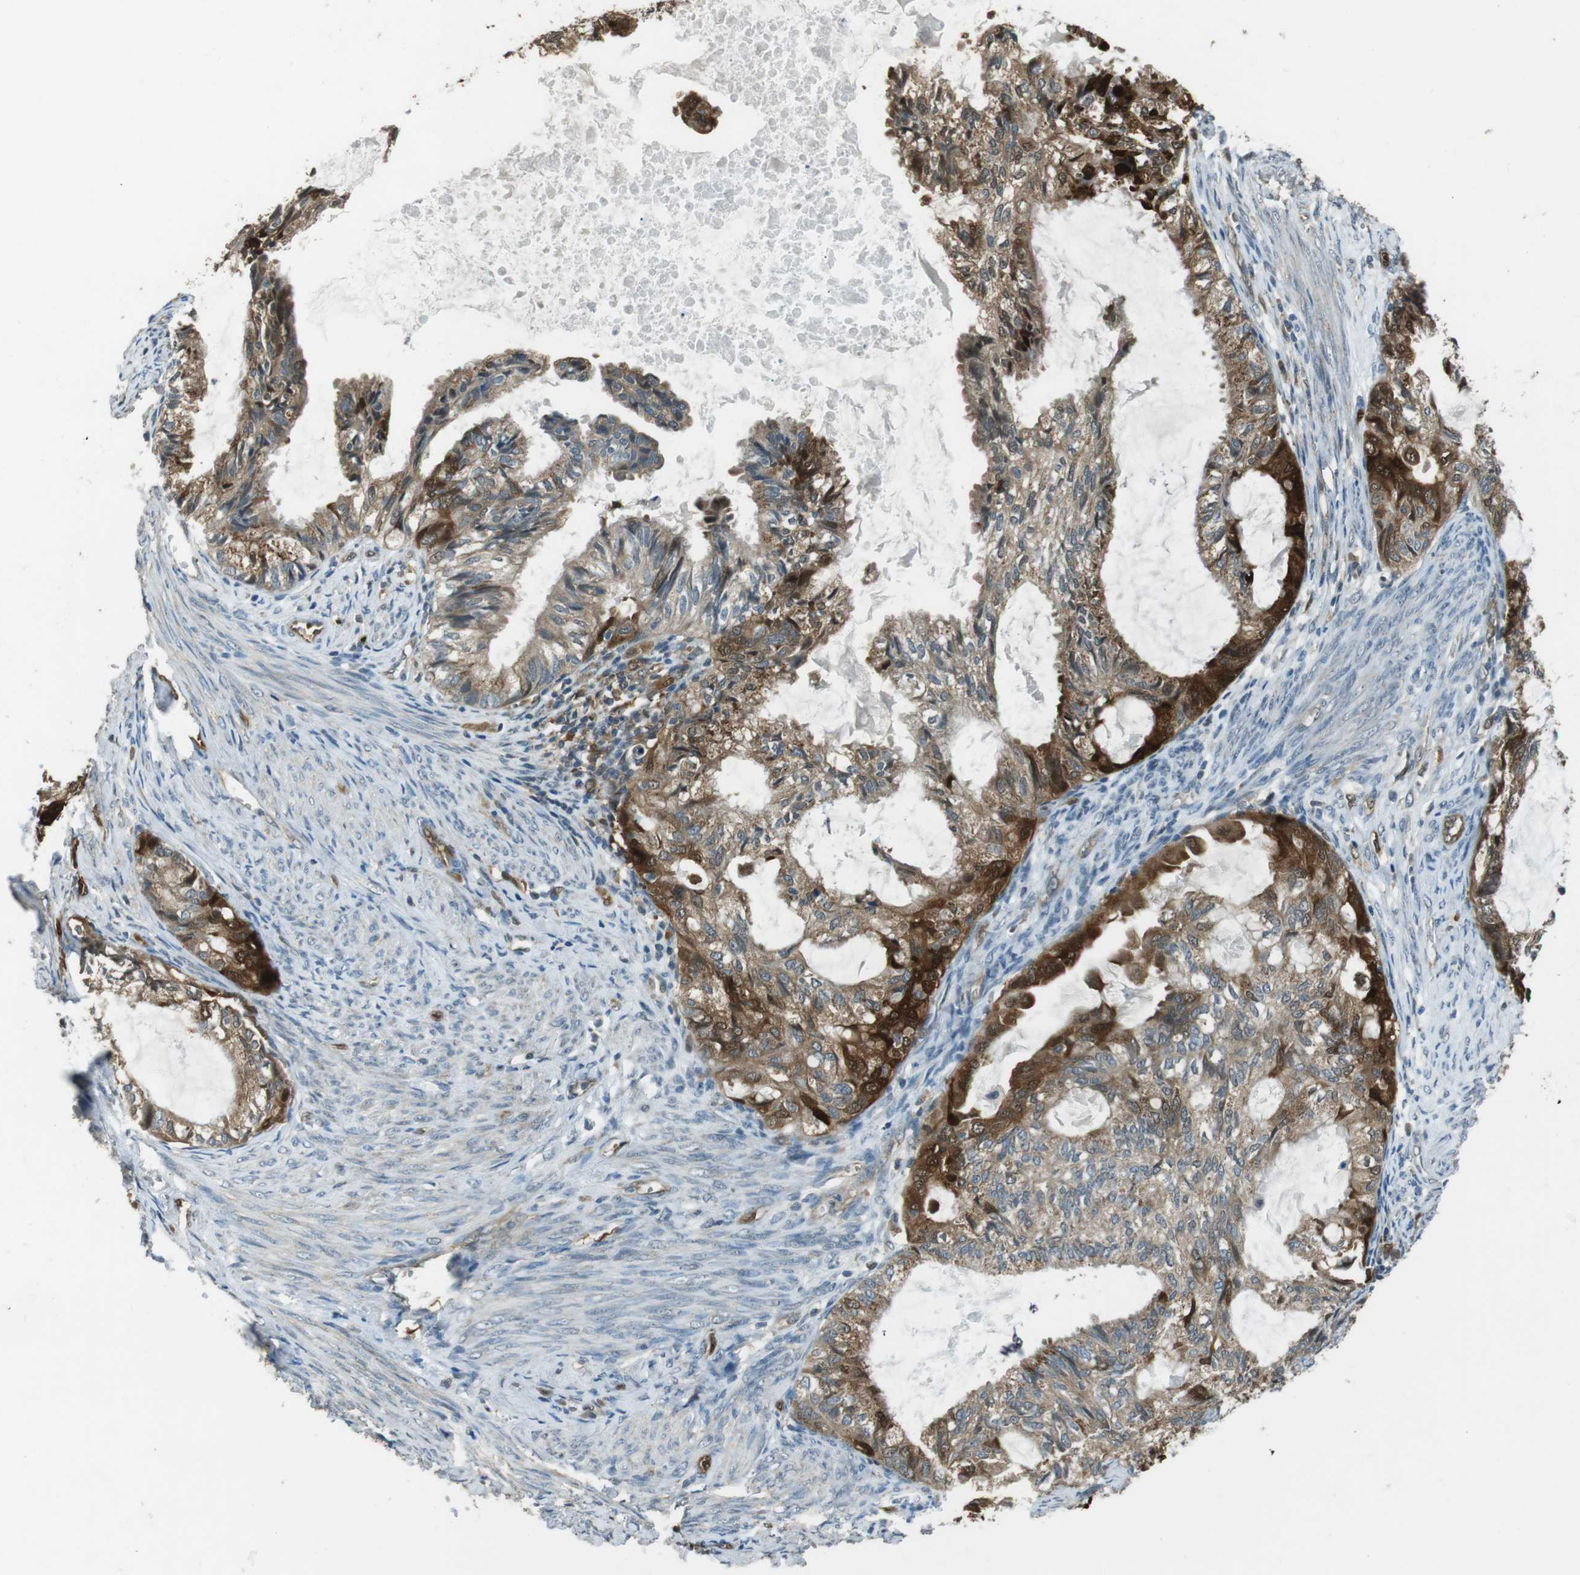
{"staining": {"intensity": "strong", "quantity": "25%-75%", "location": "cytoplasmic/membranous"}, "tissue": "cervical cancer", "cell_type": "Tumor cells", "image_type": "cancer", "snomed": [{"axis": "morphology", "description": "Normal tissue, NOS"}, {"axis": "morphology", "description": "Adenocarcinoma, NOS"}, {"axis": "topography", "description": "Cervix"}, {"axis": "topography", "description": "Endometrium"}], "caption": "Protein staining of cervical cancer tissue exhibits strong cytoplasmic/membranous staining in about 25%-75% of tumor cells.", "gene": "MFAP3", "patient": {"sex": "female", "age": 86}}